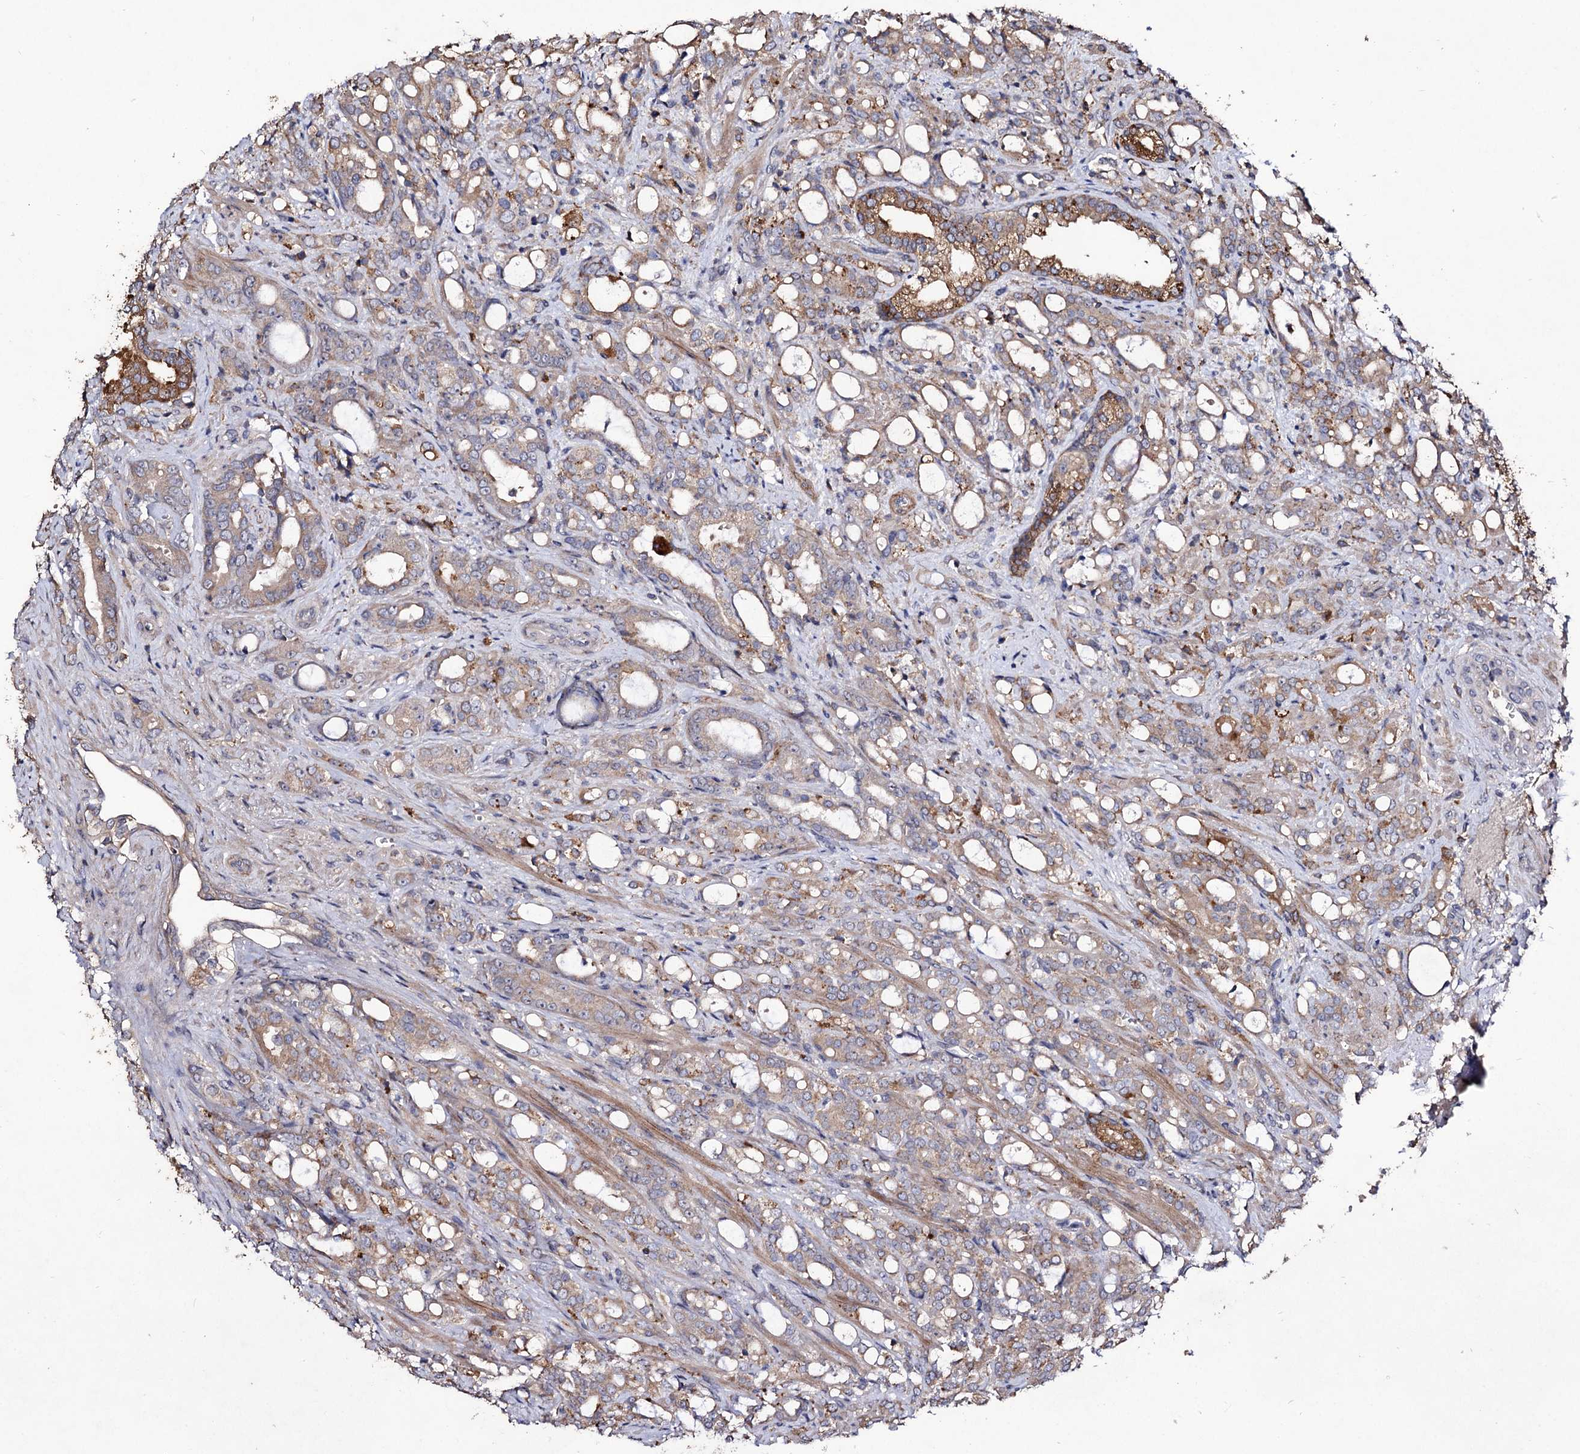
{"staining": {"intensity": "weak", "quantity": ">75%", "location": "cytoplasmic/membranous"}, "tissue": "prostate cancer", "cell_type": "Tumor cells", "image_type": "cancer", "snomed": [{"axis": "morphology", "description": "Adenocarcinoma, High grade"}, {"axis": "topography", "description": "Prostate"}], "caption": "Immunohistochemistry (DAB (3,3'-diaminobenzidine)) staining of human prostate adenocarcinoma (high-grade) exhibits weak cytoplasmic/membranous protein positivity in approximately >75% of tumor cells.", "gene": "MYO1H", "patient": {"sex": "male", "age": 72}}